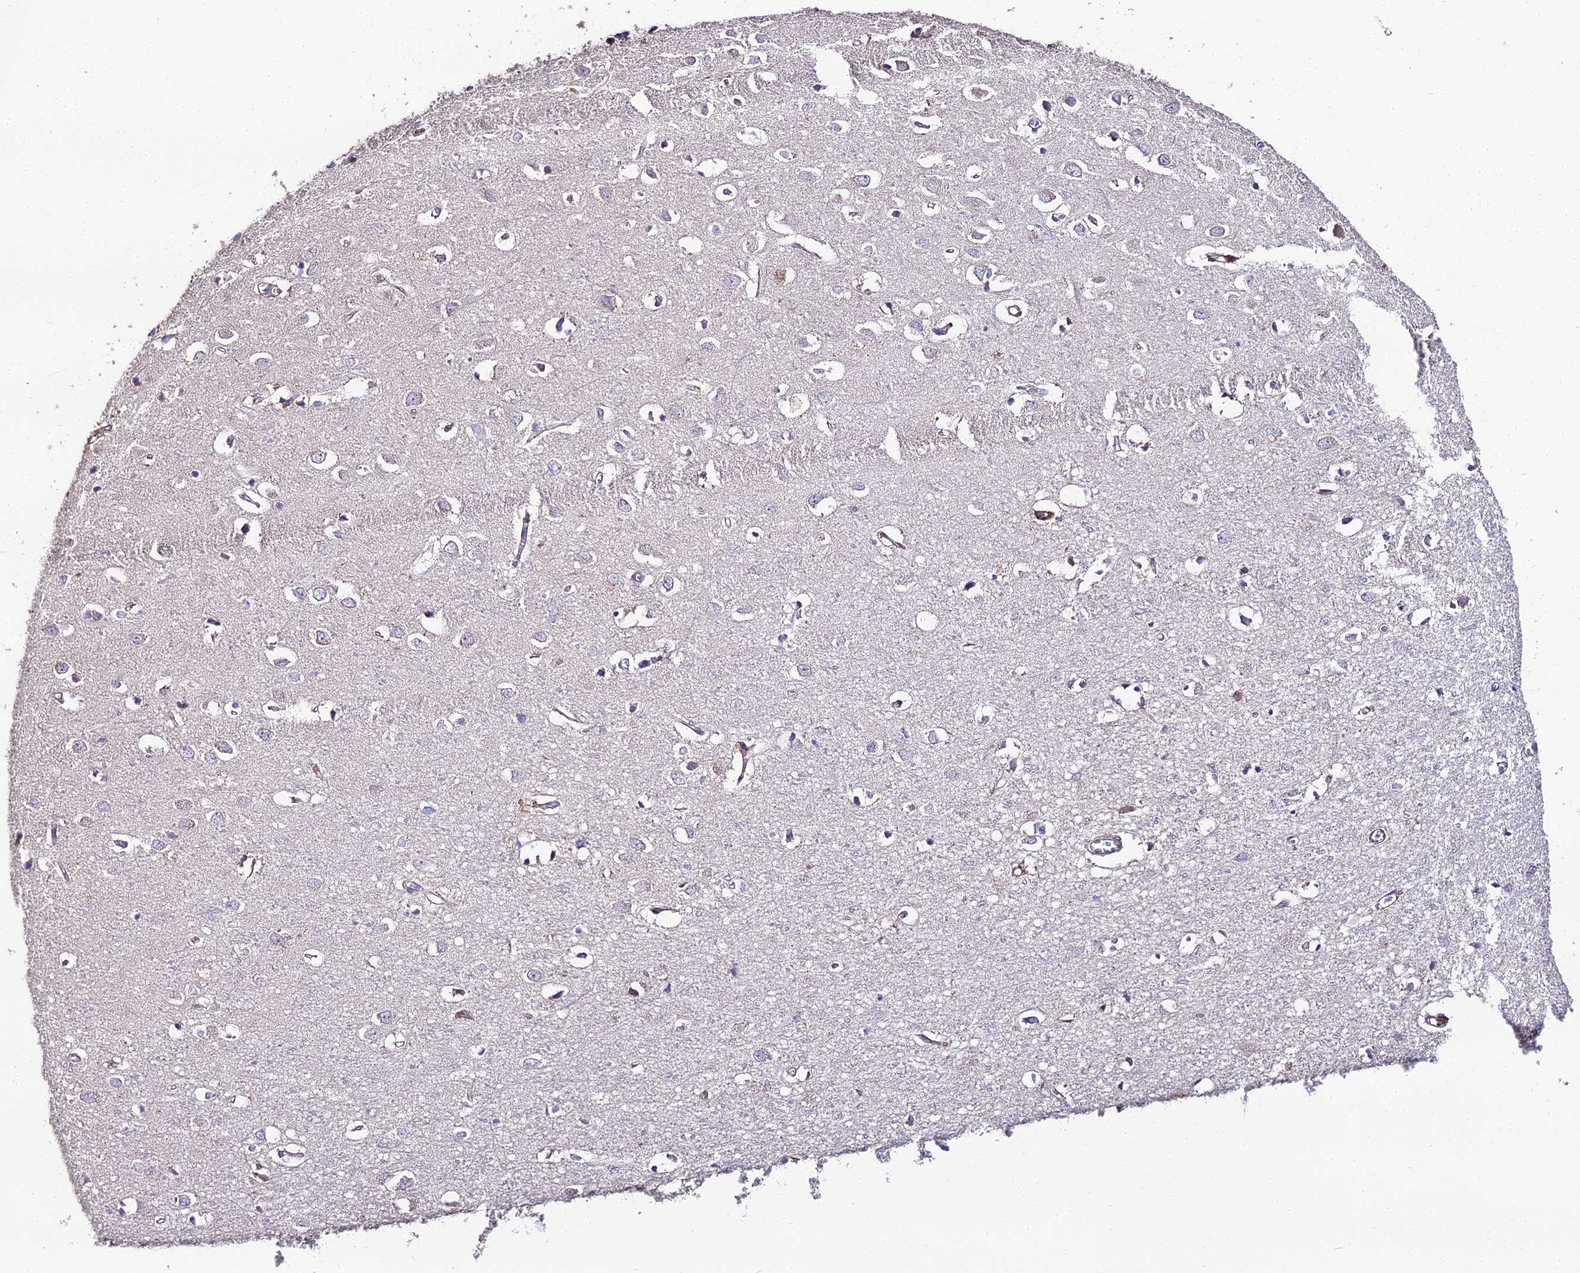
{"staining": {"intensity": "moderate", "quantity": ">75%", "location": "cytoplasmic/membranous"}, "tissue": "cerebral cortex", "cell_type": "Endothelial cells", "image_type": "normal", "snomed": [{"axis": "morphology", "description": "Normal tissue, NOS"}, {"axis": "topography", "description": "Cerebral cortex"}], "caption": "Immunohistochemical staining of unremarkable cerebral cortex exhibits moderate cytoplasmic/membranous protein staining in about >75% of endothelial cells. Ihc stains the protein in brown and the nuclei are stained blue.", "gene": "BEX4", "patient": {"sex": "female", "age": 64}}